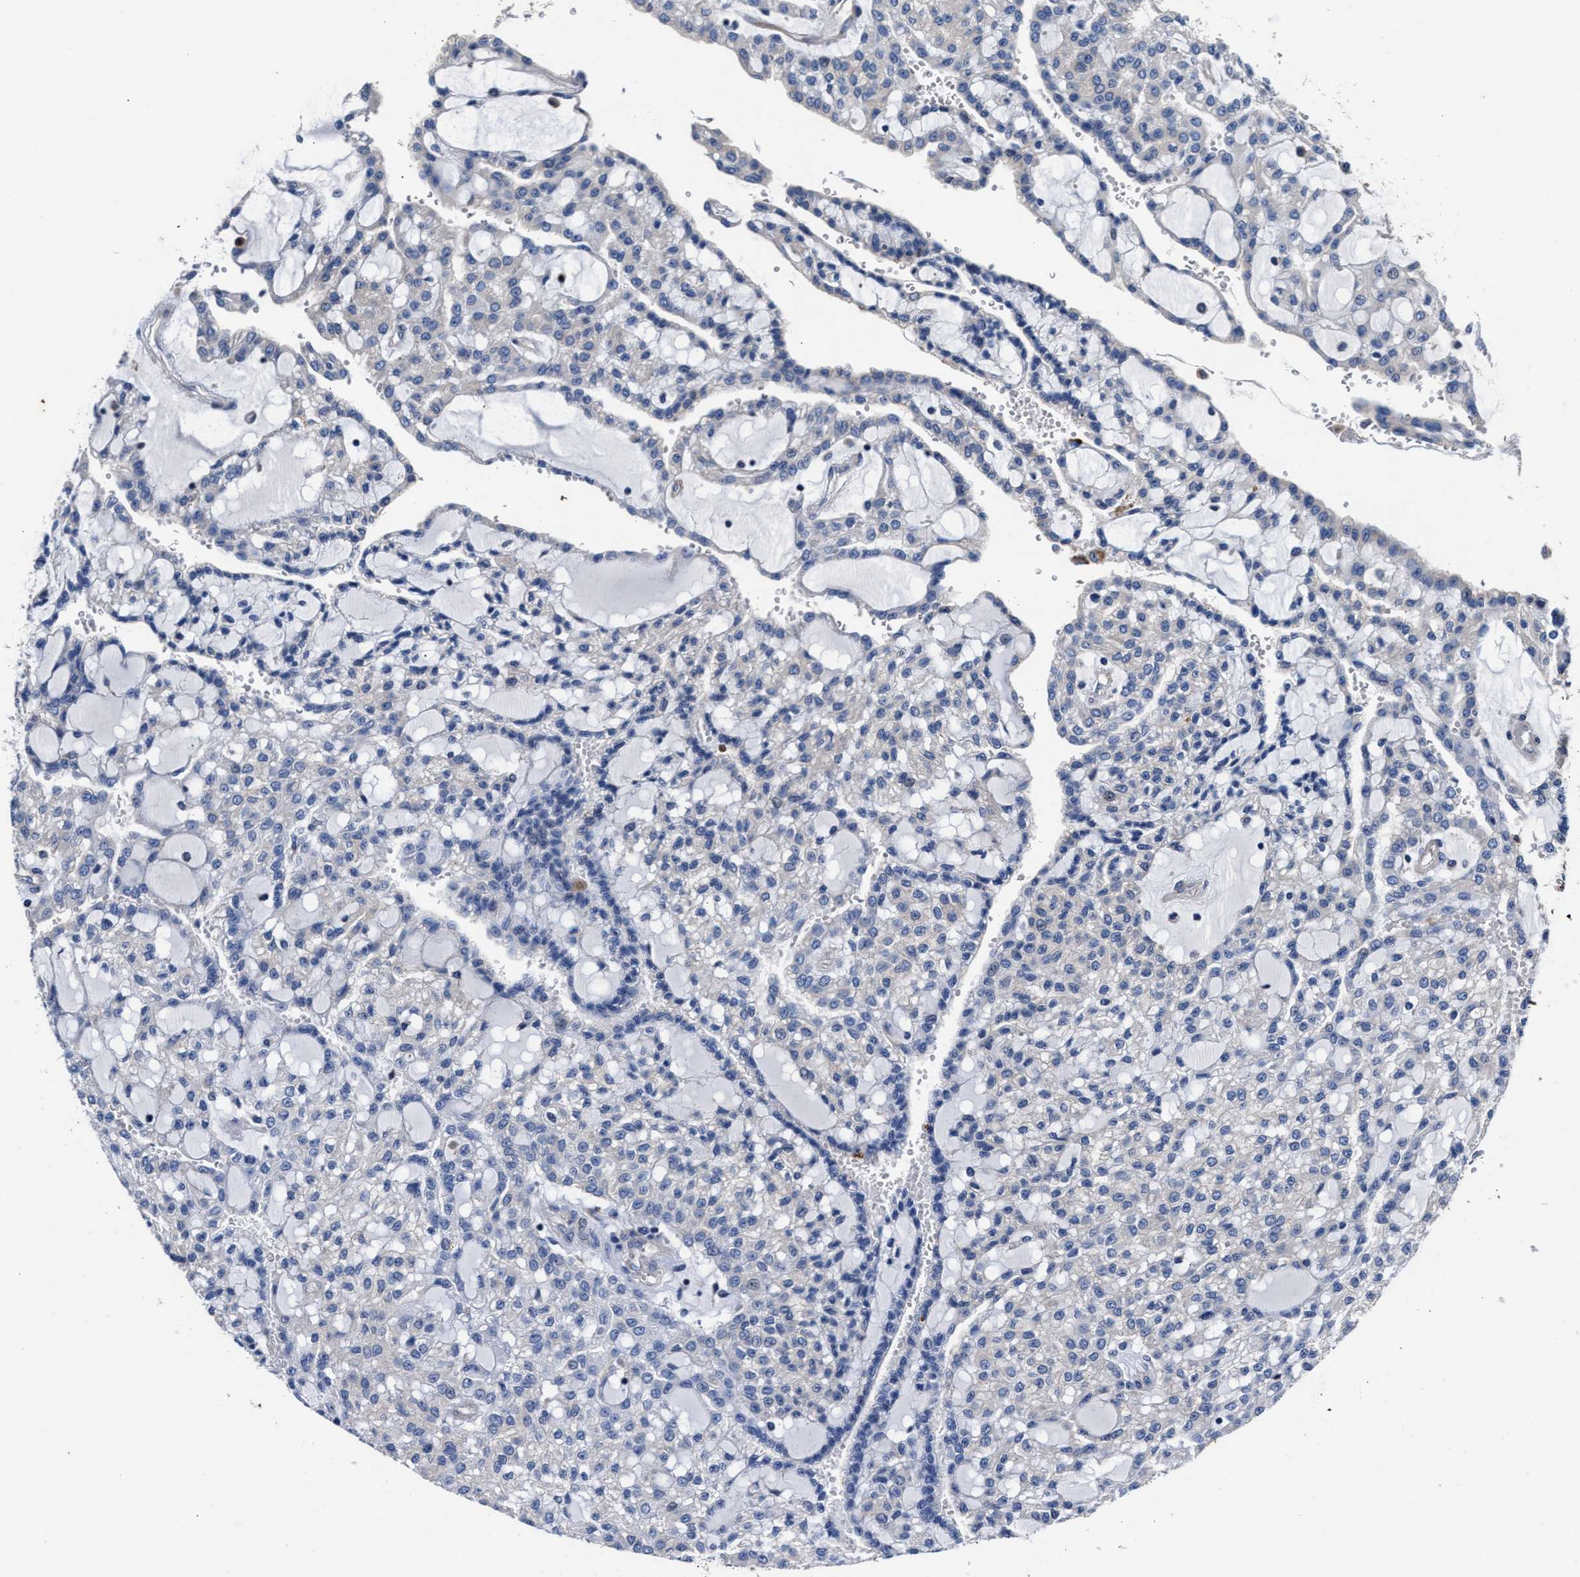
{"staining": {"intensity": "negative", "quantity": "none", "location": "none"}, "tissue": "renal cancer", "cell_type": "Tumor cells", "image_type": "cancer", "snomed": [{"axis": "morphology", "description": "Adenocarcinoma, NOS"}, {"axis": "topography", "description": "Kidney"}], "caption": "High power microscopy micrograph of an IHC photomicrograph of renal cancer, revealing no significant expression in tumor cells.", "gene": "SH3GL1", "patient": {"sex": "male", "age": 63}}